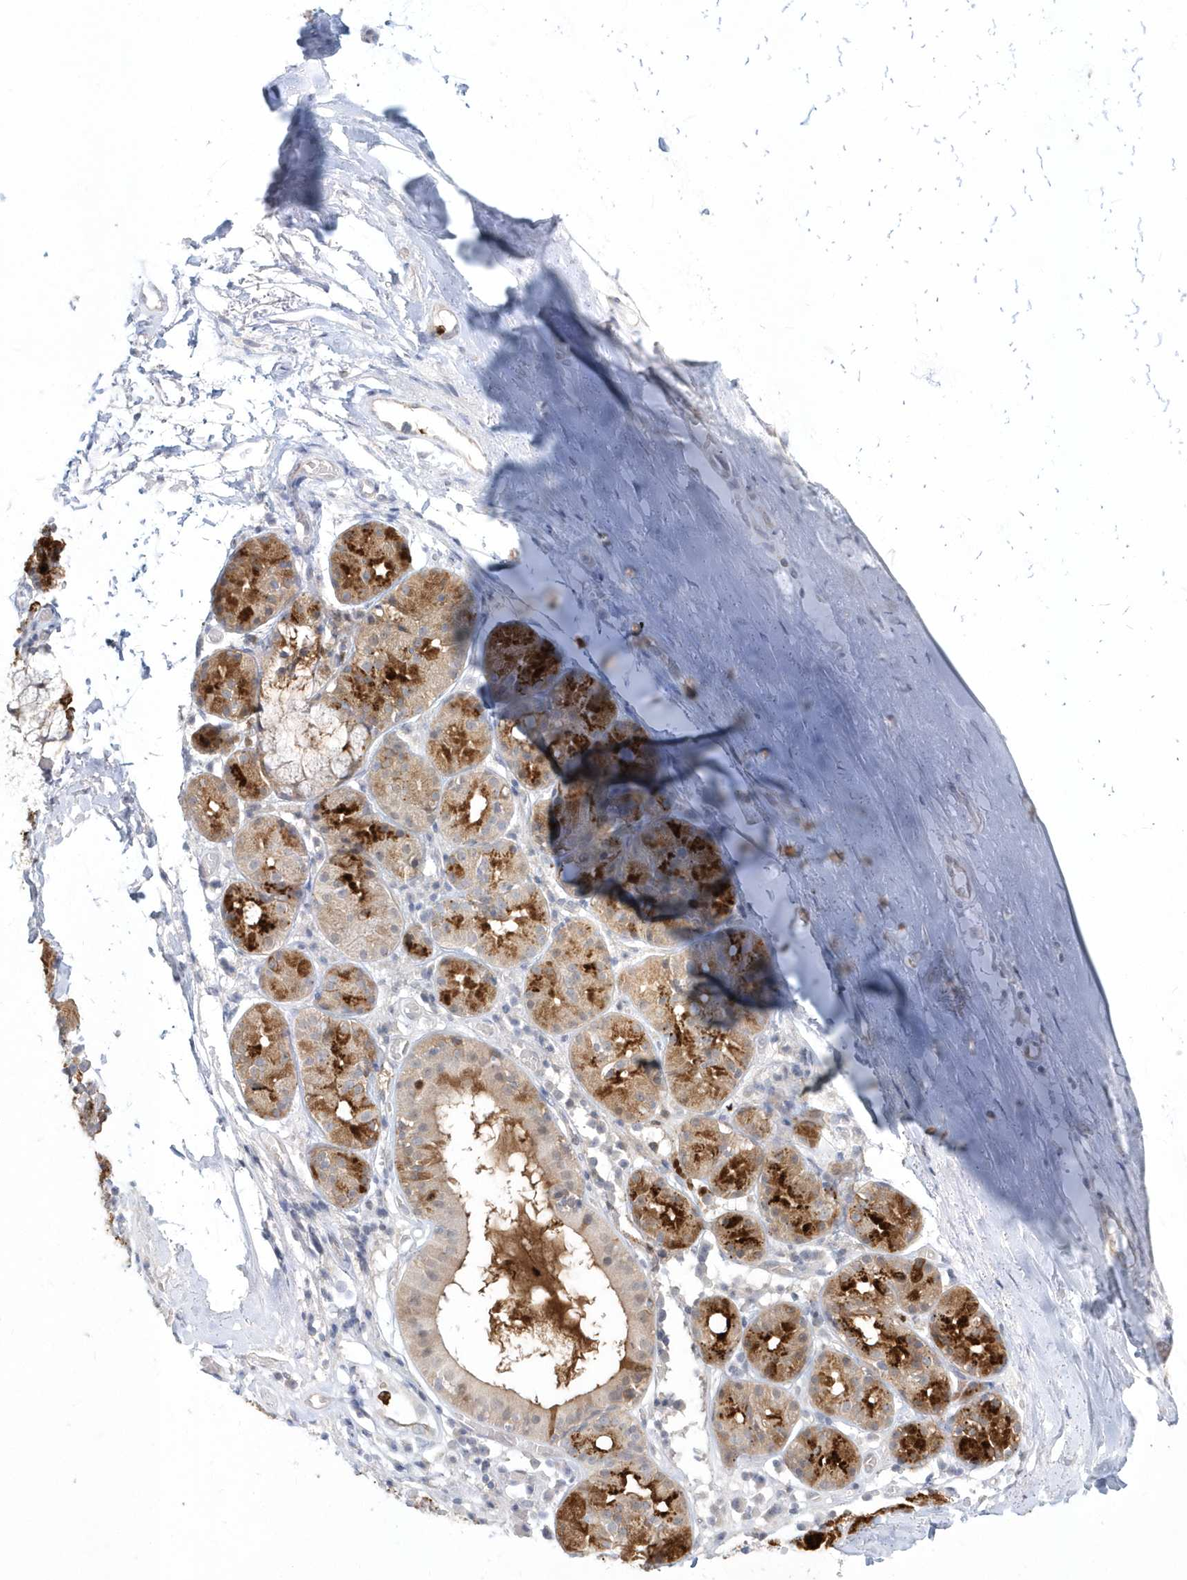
{"staining": {"intensity": "weak", "quantity": ">75%", "location": "cytoplasmic/membranous"}, "tissue": "adipose tissue", "cell_type": "Adipocytes", "image_type": "normal", "snomed": [{"axis": "morphology", "description": "Normal tissue, NOS"}, {"axis": "morphology", "description": "Basal cell carcinoma"}, {"axis": "topography", "description": "Cartilage tissue"}, {"axis": "topography", "description": "Nasopharynx"}, {"axis": "topography", "description": "Oral tissue"}], "caption": "Immunohistochemical staining of benign human adipose tissue demonstrates weak cytoplasmic/membranous protein staining in approximately >75% of adipocytes. (IHC, brightfield microscopy, high magnification).", "gene": "RNF7", "patient": {"sex": "female", "age": 77}}